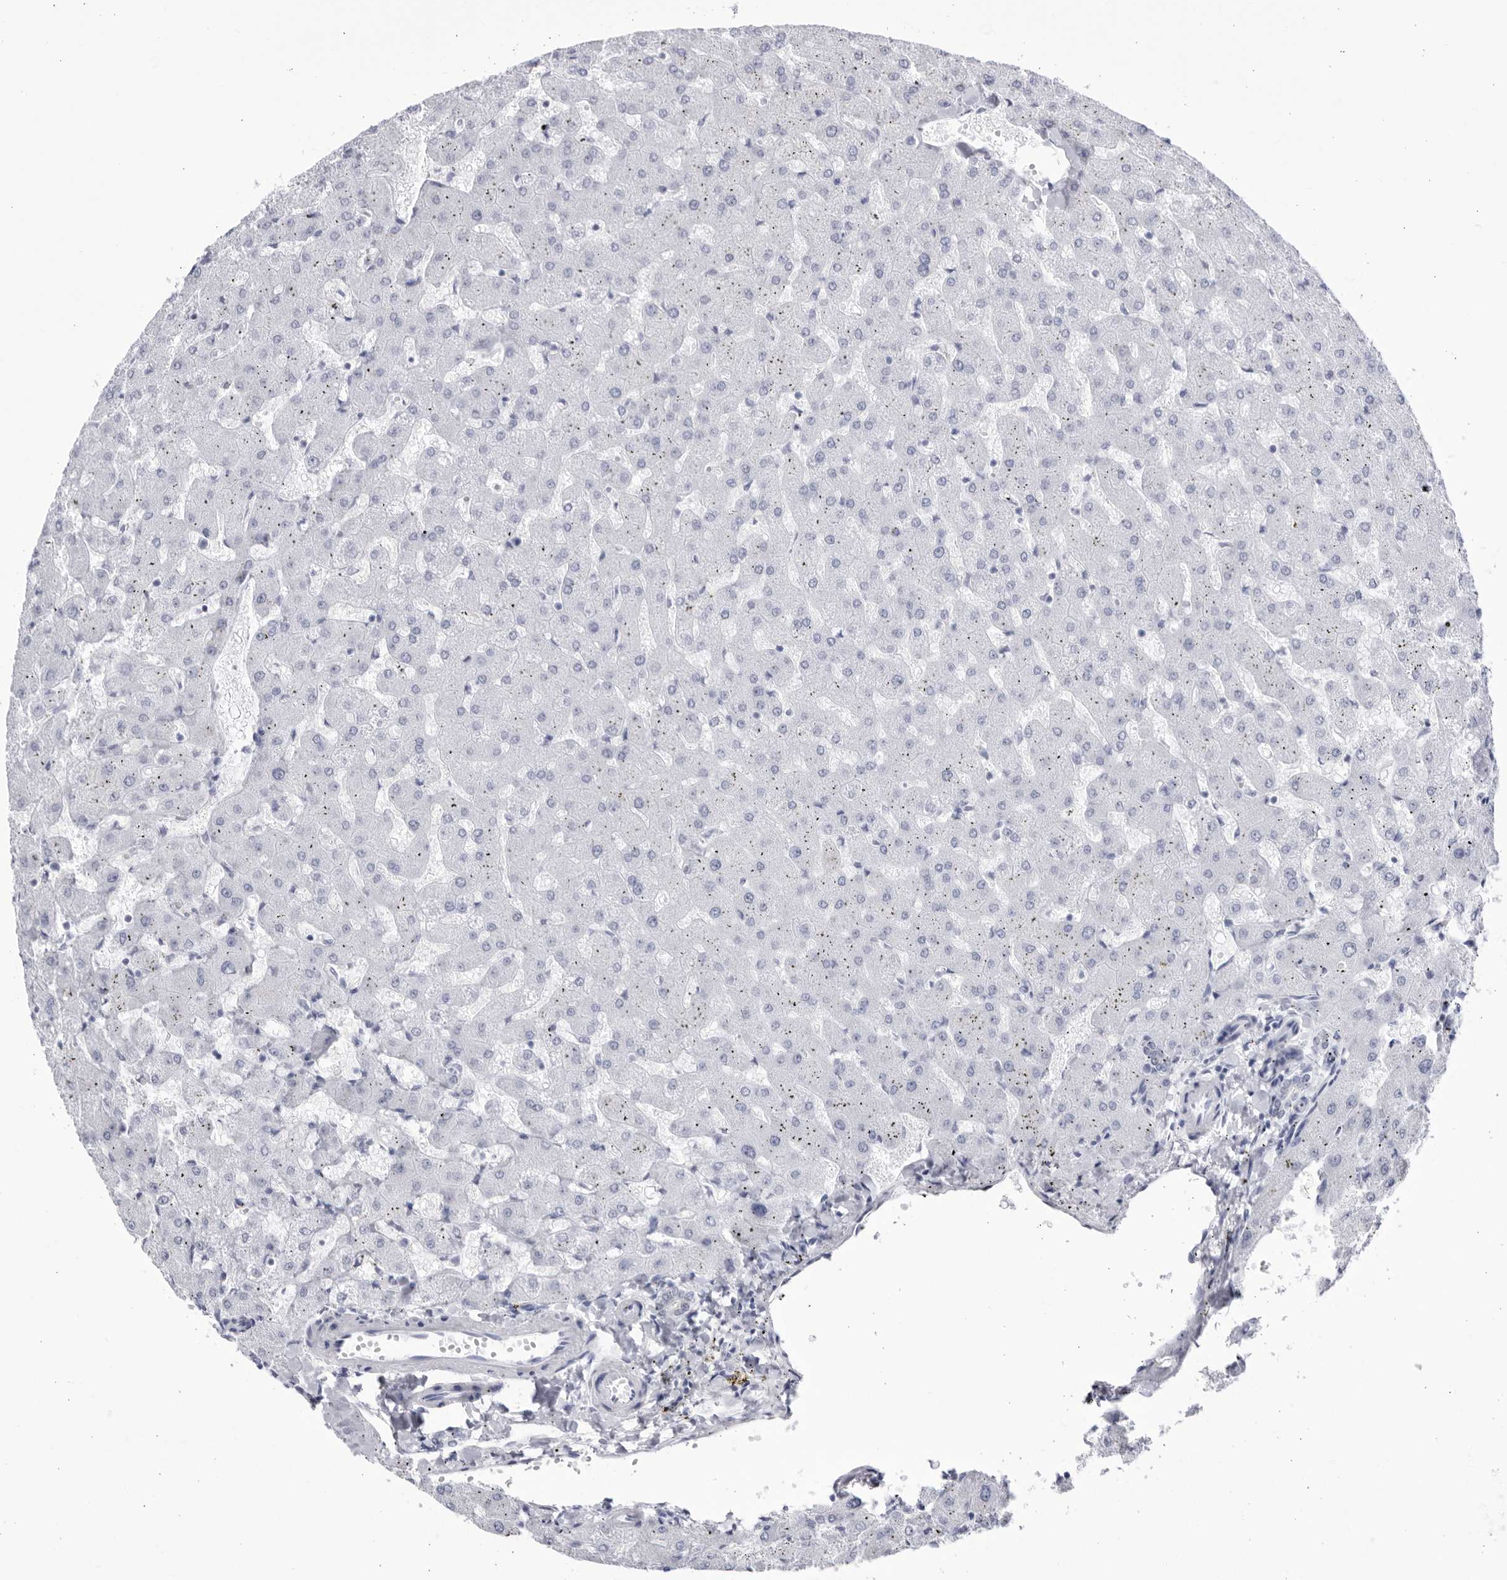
{"staining": {"intensity": "negative", "quantity": "none", "location": "none"}, "tissue": "liver", "cell_type": "Cholangiocytes", "image_type": "normal", "snomed": [{"axis": "morphology", "description": "Normal tissue, NOS"}, {"axis": "topography", "description": "Liver"}], "caption": "Immunohistochemistry image of benign liver: human liver stained with DAB demonstrates no significant protein positivity in cholangiocytes.", "gene": "CCDC181", "patient": {"sex": "female", "age": 63}}